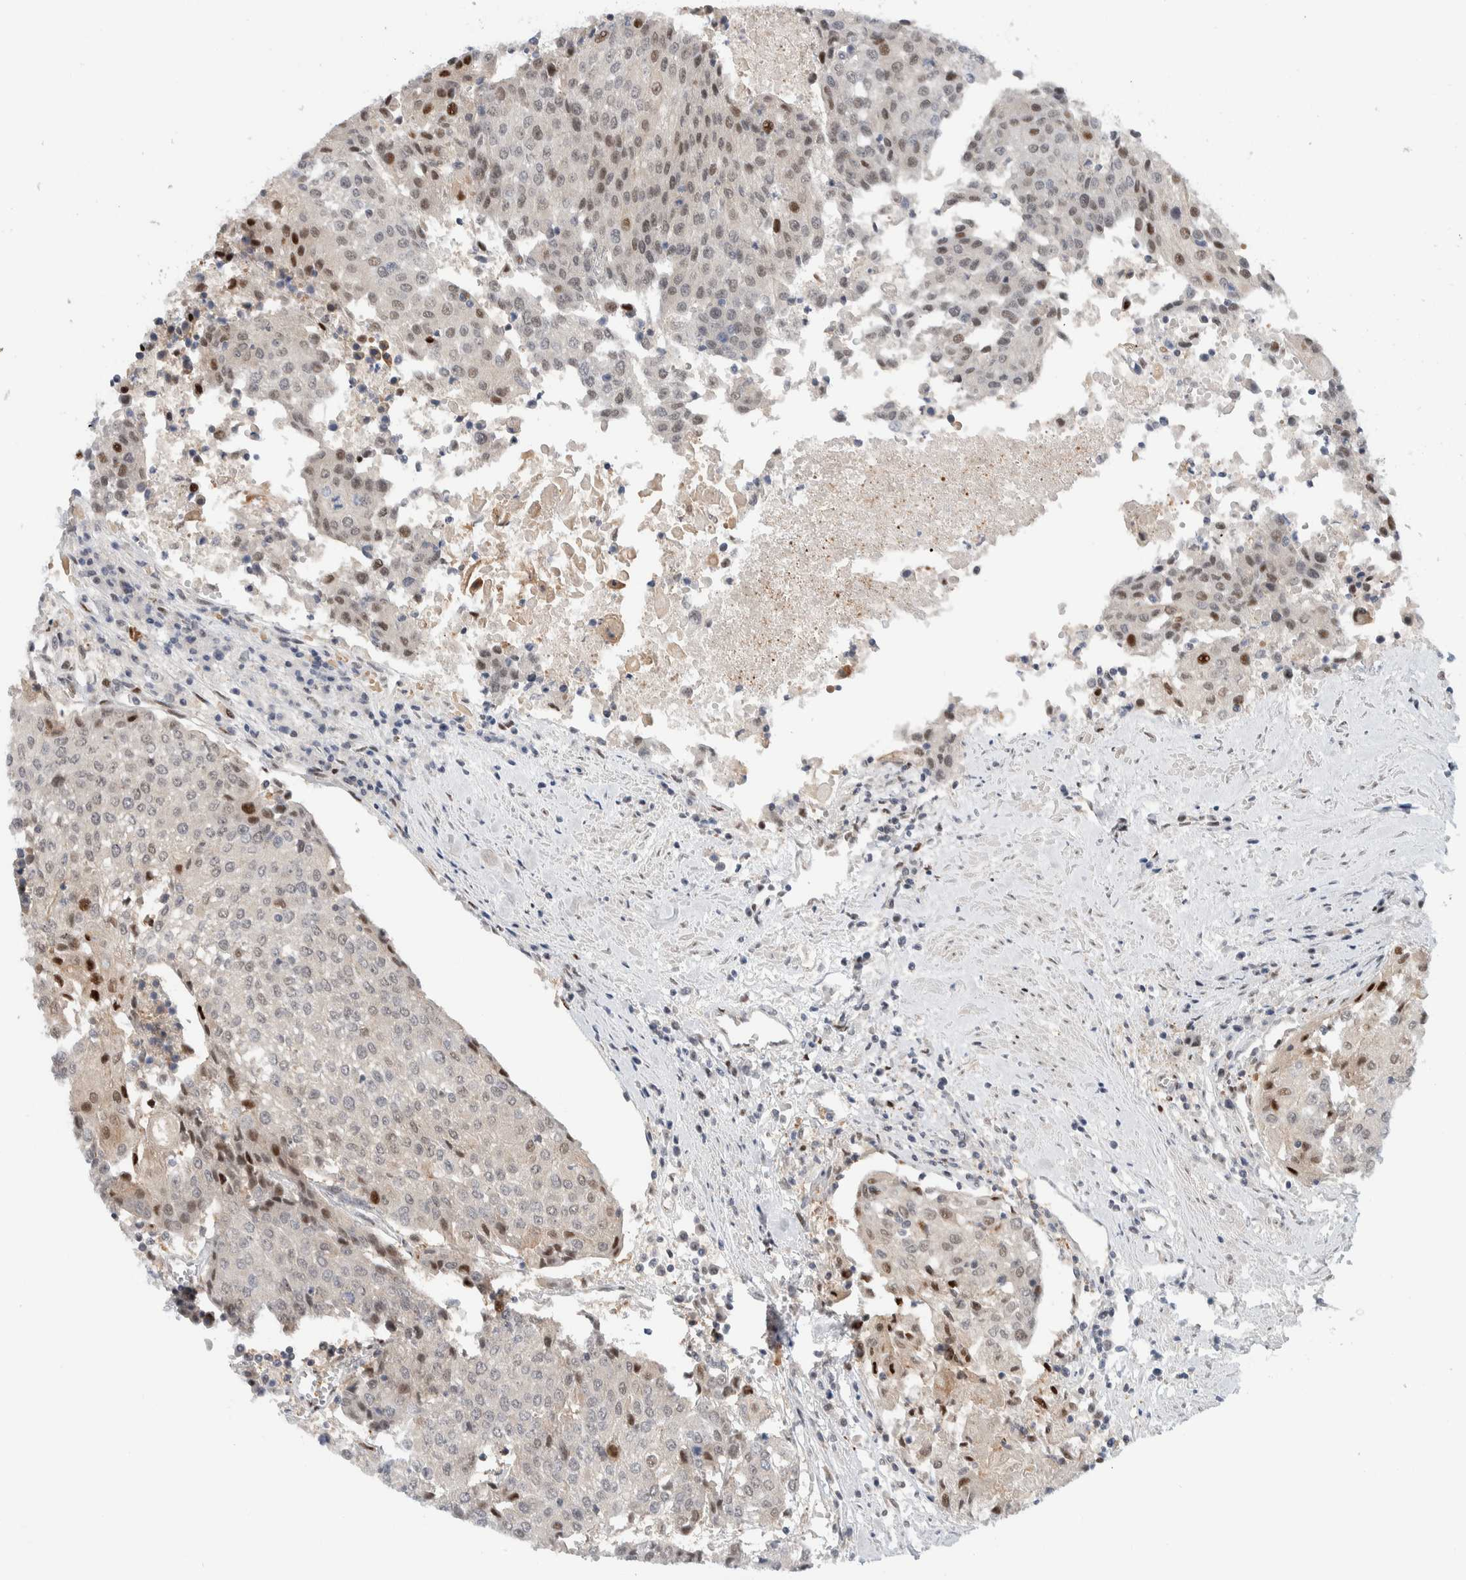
{"staining": {"intensity": "strong", "quantity": "<25%", "location": "nuclear"}, "tissue": "urothelial cancer", "cell_type": "Tumor cells", "image_type": "cancer", "snomed": [{"axis": "morphology", "description": "Urothelial carcinoma, High grade"}, {"axis": "topography", "description": "Urinary bladder"}], "caption": "A photomicrograph showing strong nuclear expression in about <25% of tumor cells in high-grade urothelial carcinoma, as visualized by brown immunohistochemical staining.", "gene": "NCR3LG1", "patient": {"sex": "female", "age": 85}}